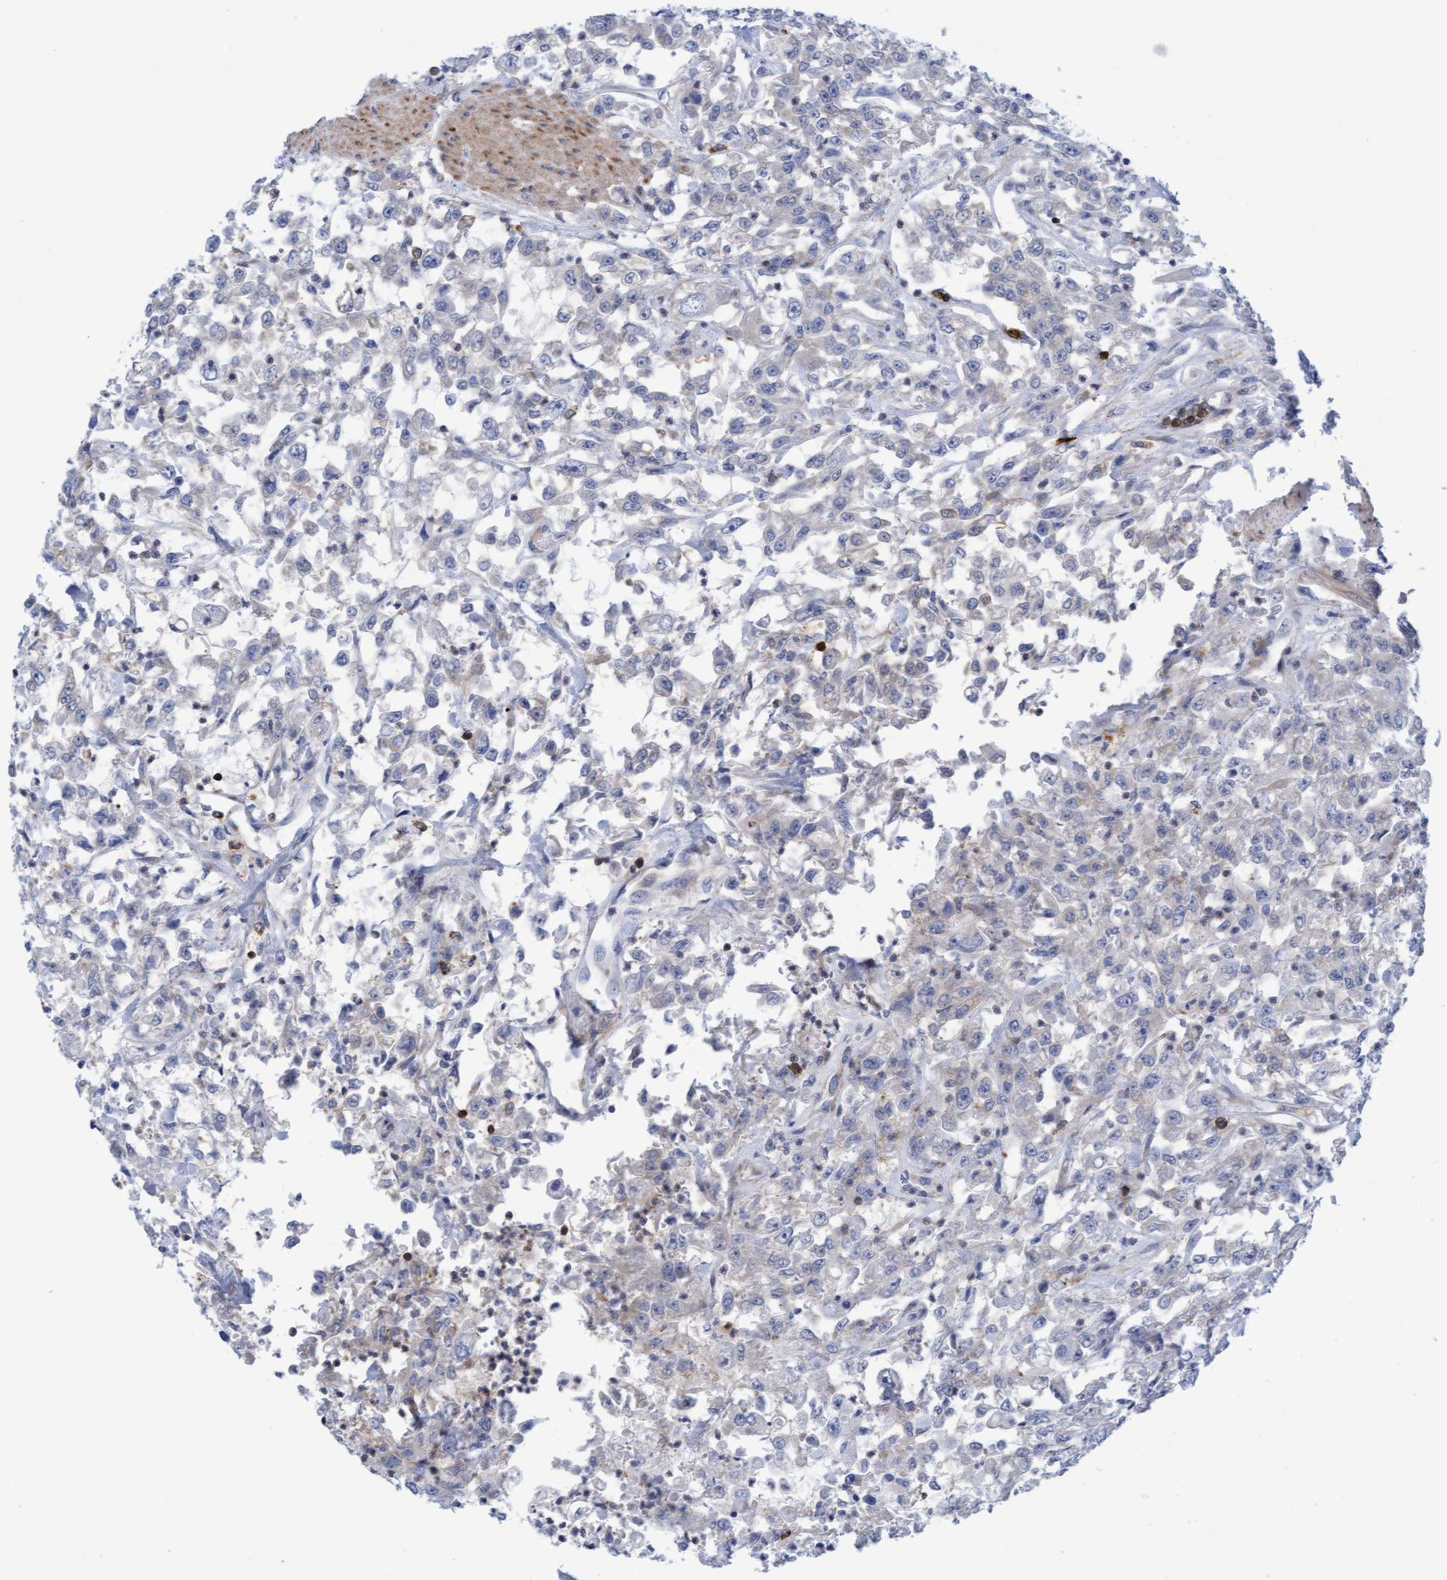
{"staining": {"intensity": "negative", "quantity": "none", "location": "none"}, "tissue": "urothelial cancer", "cell_type": "Tumor cells", "image_type": "cancer", "snomed": [{"axis": "morphology", "description": "Urothelial carcinoma, High grade"}, {"axis": "topography", "description": "Urinary bladder"}], "caption": "Photomicrograph shows no significant protein positivity in tumor cells of urothelial cancer.", "gene": "FNBP1", "patient": {"sex": "male", "age": 46}}